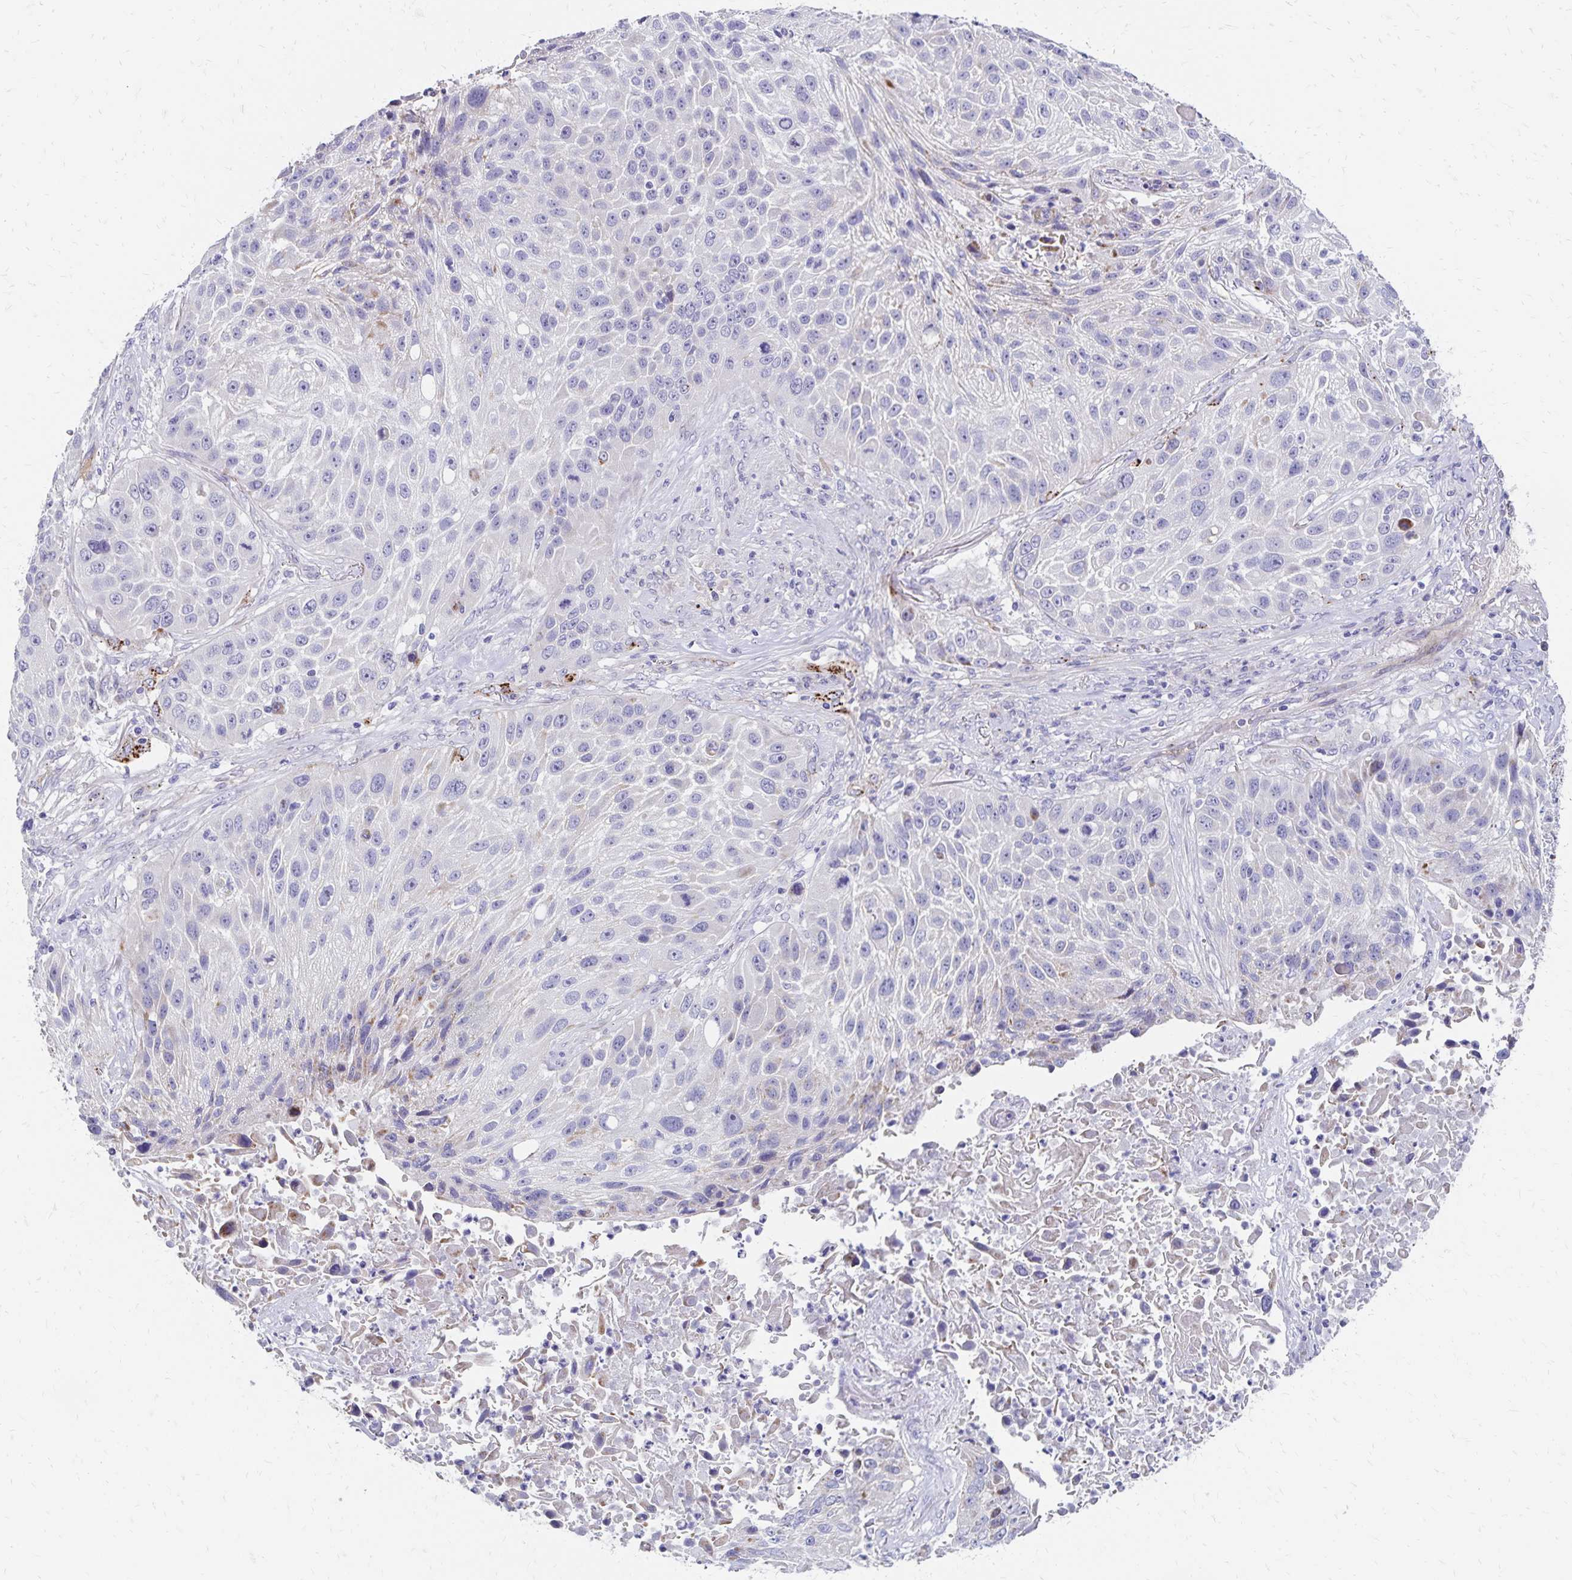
{"staining": {"intensity": "negative", "quantity": "none", "location": "none"}, "tissue": "lung cancer", "cell_type": "Tumor cells", "image_type": "cancer", "snomed": [{"axis": "morphology", "description": "Normal morphology"}, {"axis": "morphology", "description": "Squamous cell carcinoma, NOS"}, {"axis": "topography", "description": "Lymph node"}, {"axis": "topography", "description": "Lung"}], "caption": "This is an immunohistochemistry (IHC) micrograph of human lung squamous cell carcinoma. There is no staining in tumor cells.", "gene": "NECAP1", "patient": {"sex": "male", "age": 67}}